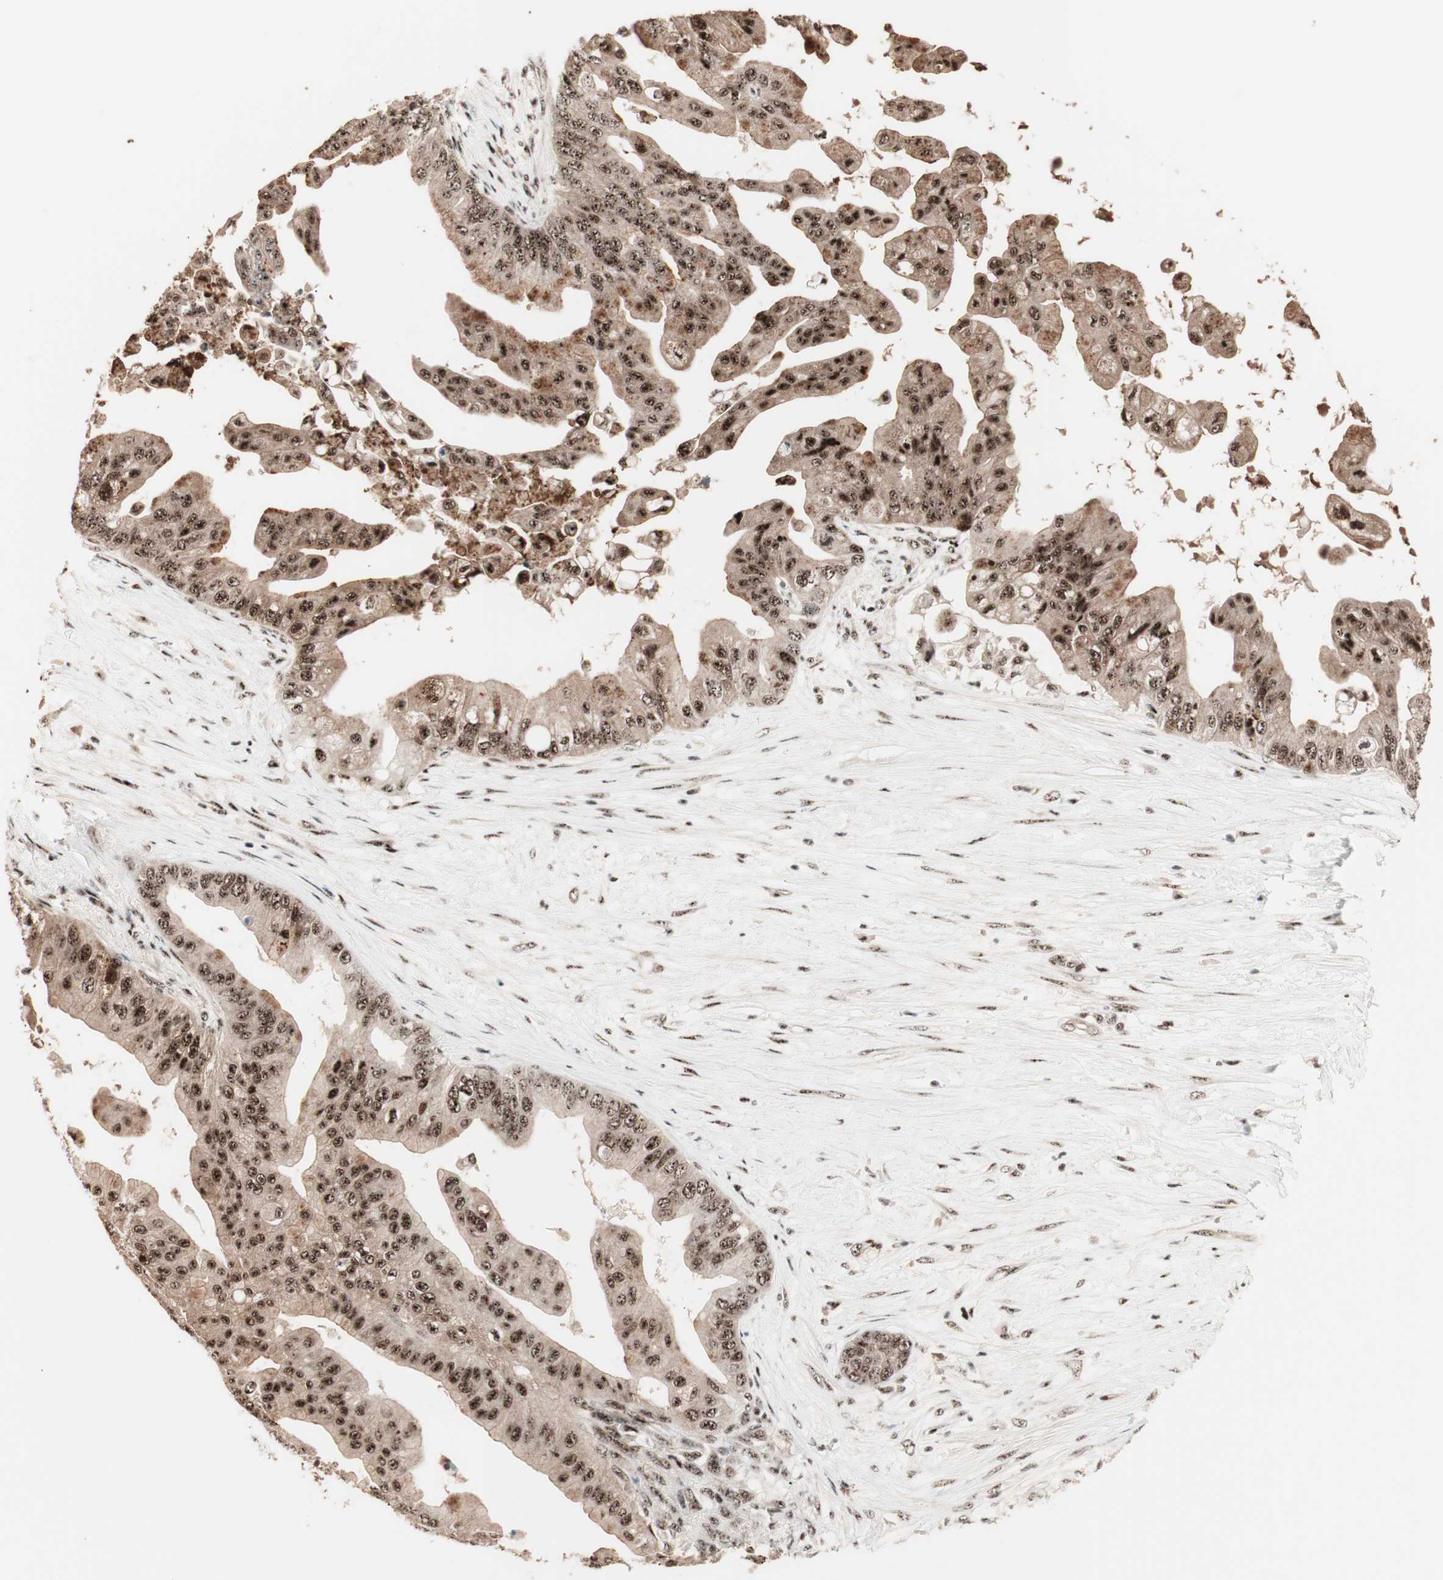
{"staining": {"intensity": "strong", "quantity": ">75%", "location": "cytoplasmic/membranous,nuclear"}, "tissue": "pancreatic cancer", "cell_type": "Tumor cells", "image_type": "cancer", "snomed": [{"axis": "morphology", "description": "Adenocarcinoma, NOS"}, {"axis": "topography", "description": "Pancreas"}], "caption": "IHC histopathology image of human pancreatic cancer (adenocarcinoma) stained for a protein (brown), which reveals high levels of strong cytoplasmic/membranous and nuclear expression in approximately >75% of tumor cells.", "gene": "NR5A2", "patient": {"sex": "female", "age": 75}}